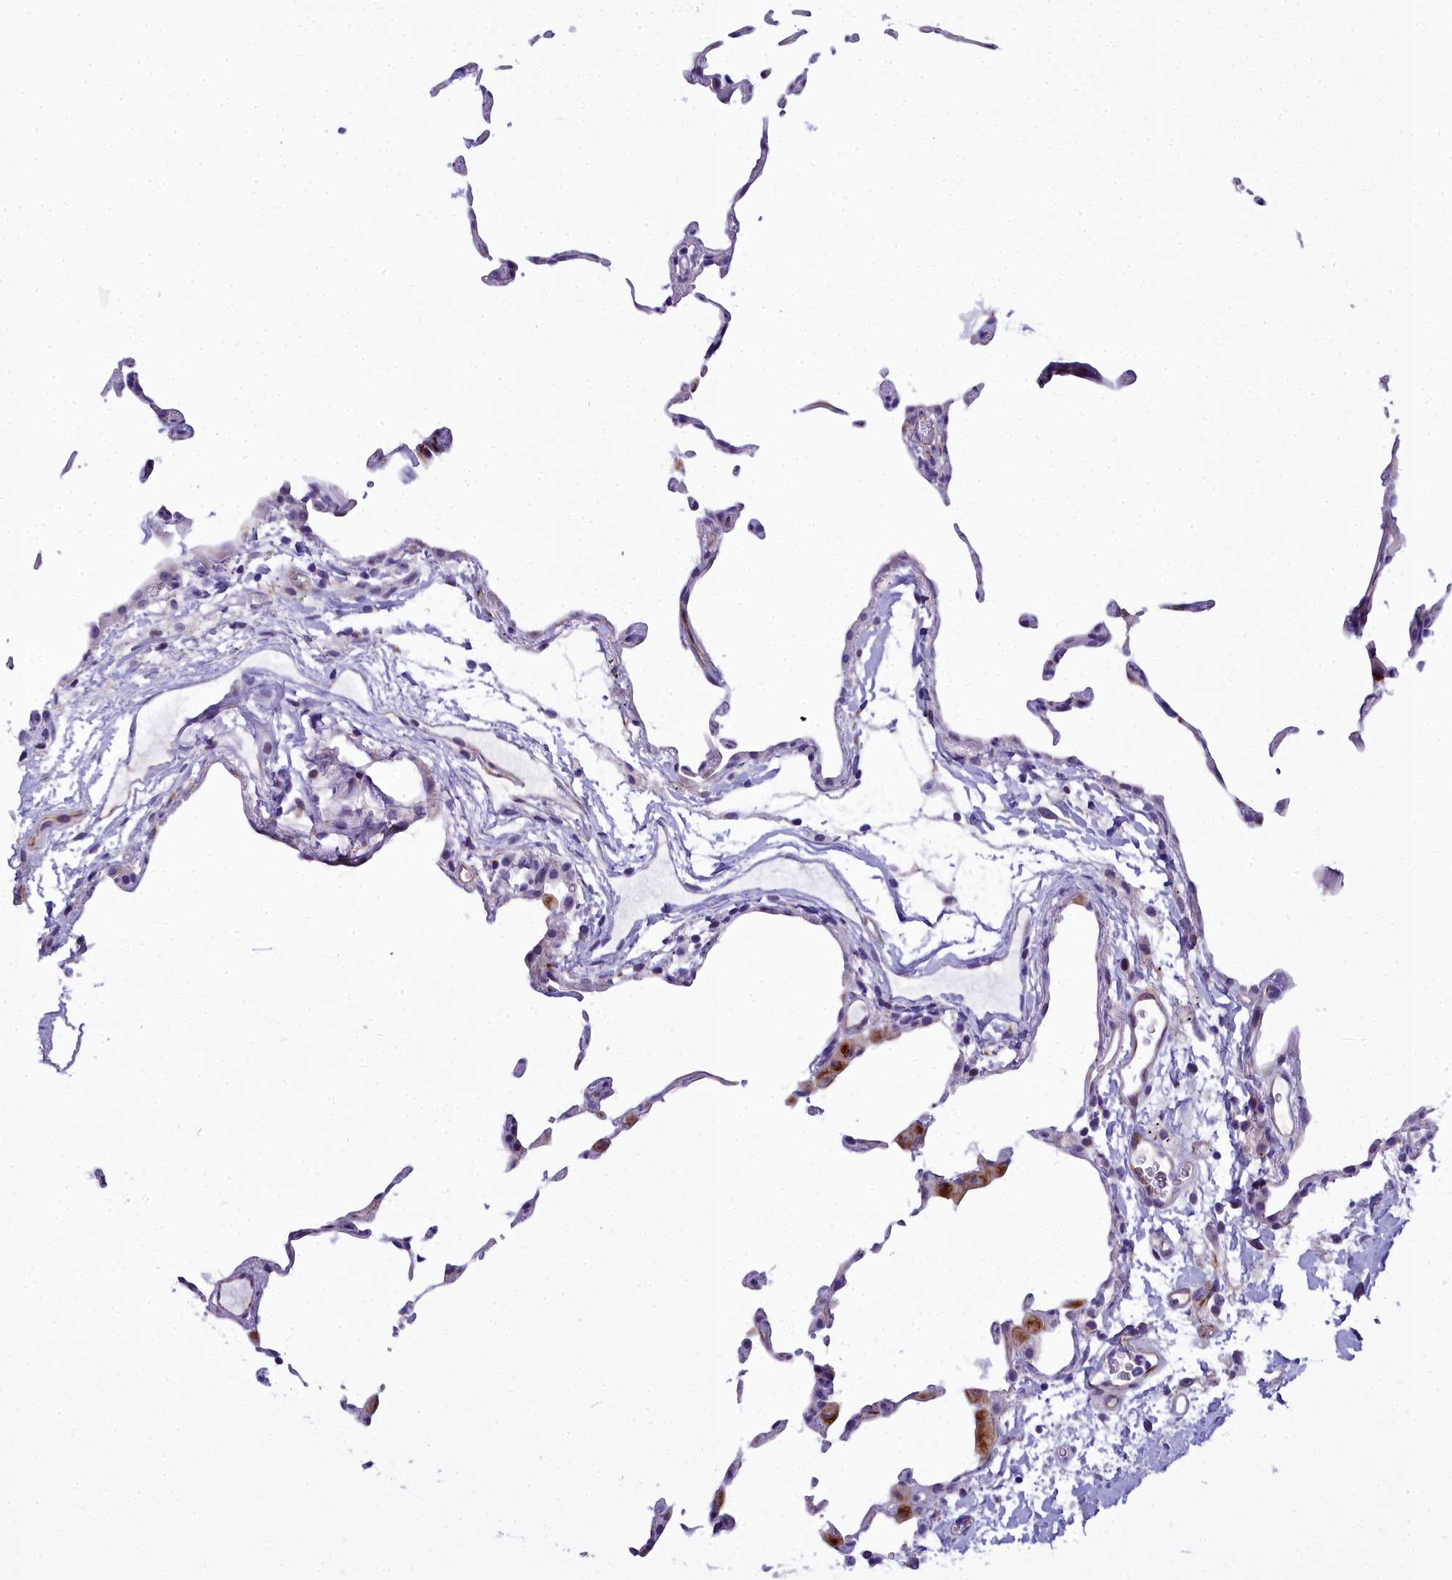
{"staining": {"intensity": "negative", "quantity": "none", "location": "none"}, "tissue": "lung", "cell_type": "Alveolar cells", "image_type": "normal", "snomed": [{"axis": "morphology", "description": "Normal tissue, NOS"}, {"axis": "topography", "description": "Lung"}], "caption": "An IHC micrograph of benign lung is shown. There is no staining in alveolar cells of lung.", "gene": "TIMM22", "patient": {"sex": "female", "age": 57}}